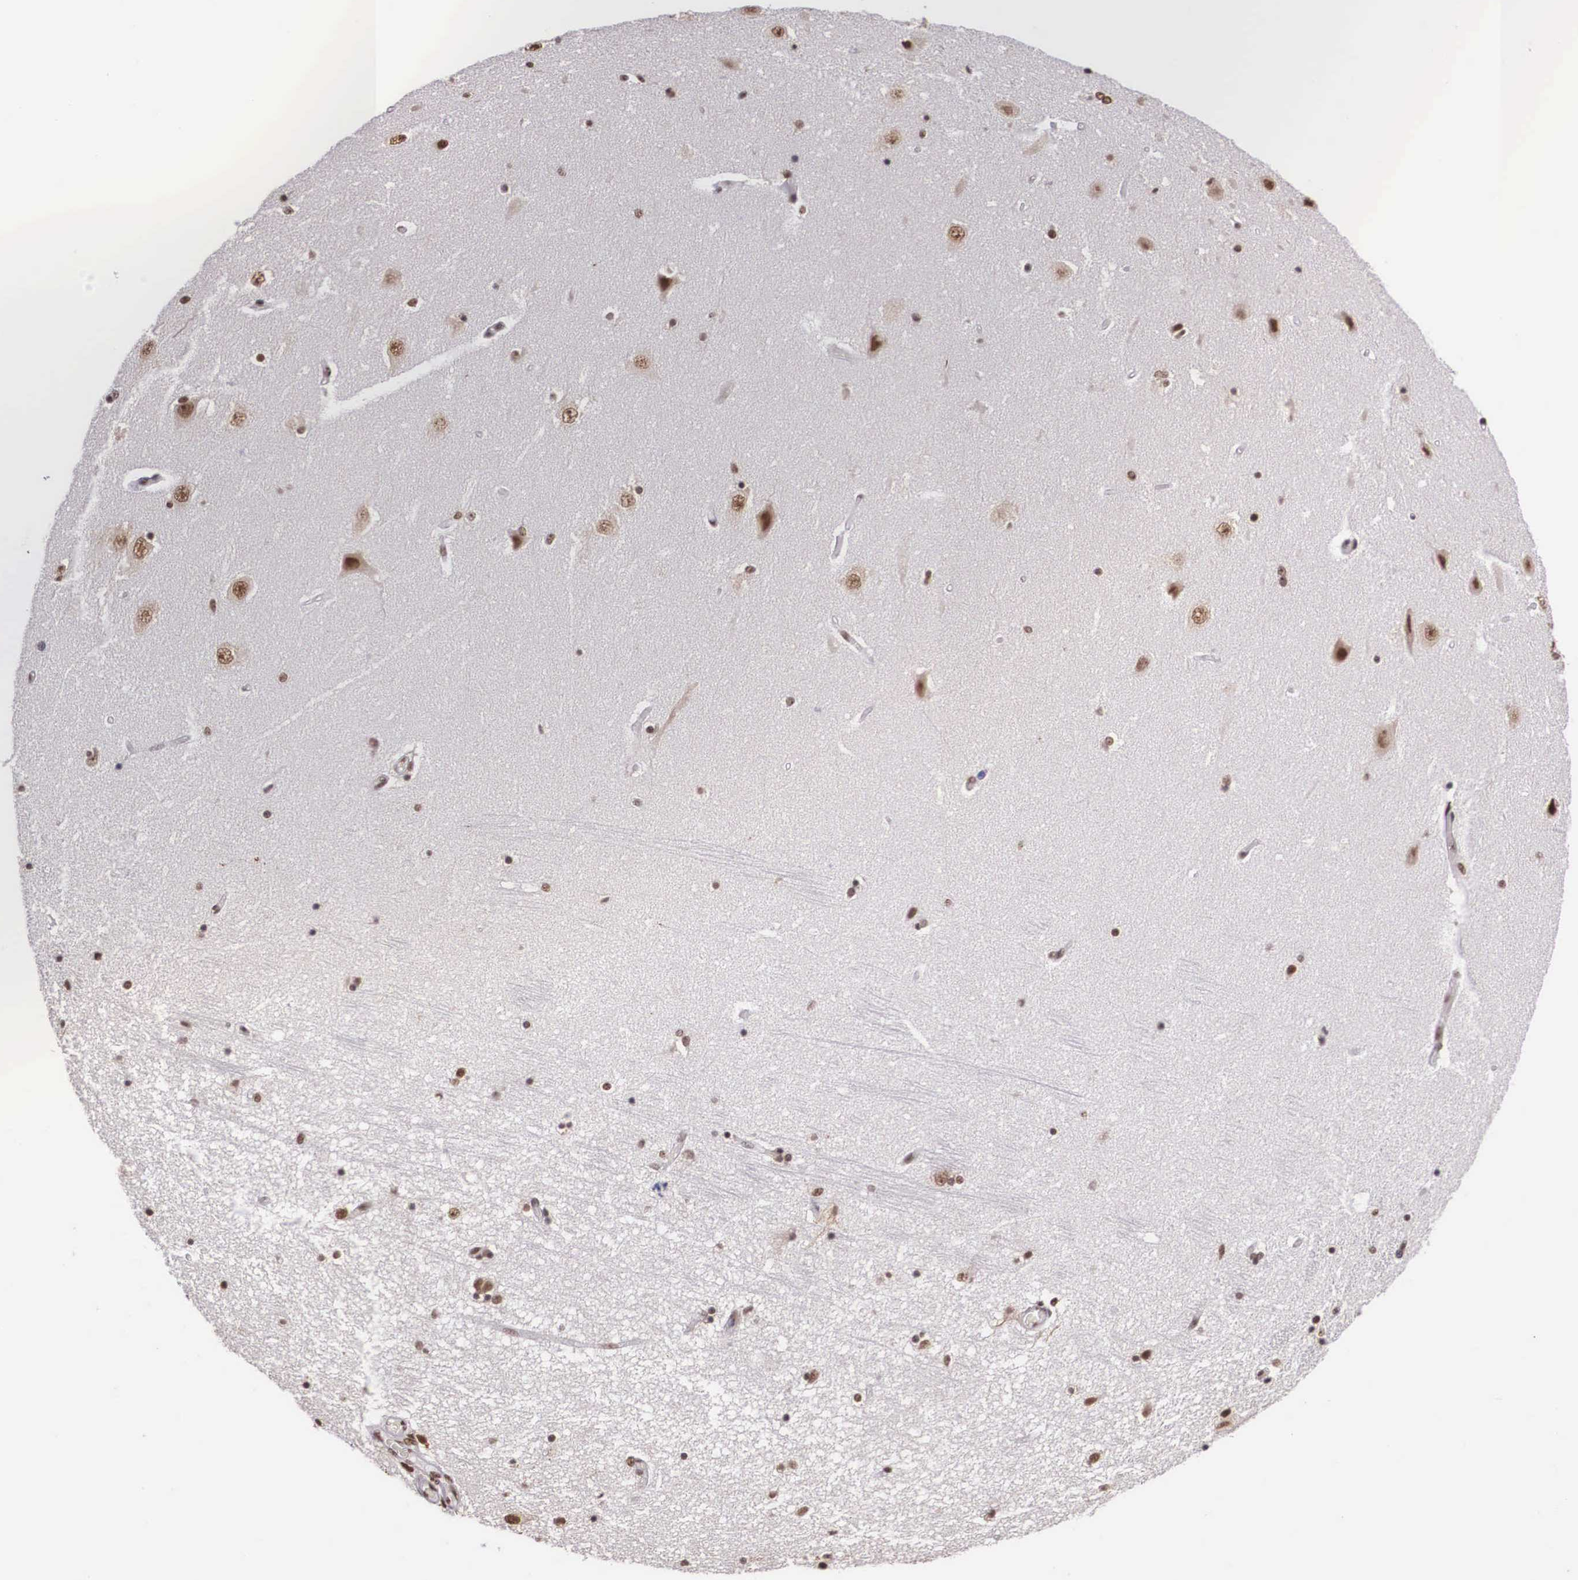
{"staining": {"intensity": "moderate", "quantity": "25%-75%", "location": "nuclear"}, "tissue": "hippocampus", "cell_type": "Glial cells", "image_type": "normal", "snomed": [{"axis": "morphology", "description": "Normal tissue, NOS"}, {"axis": "topography", "description": "Hippocampus"}], "caption": "Brown immunohistochemical staining in benign hippocampus exhibits moderate nuclear staining in about 25%-75% of glial cells. (DAB (3,3'-diaminobenzidine) IHC with brightfield microscopy, high magnification).", "gene": "POLR2F", "patient": {"sex": "female", "age": 54}}